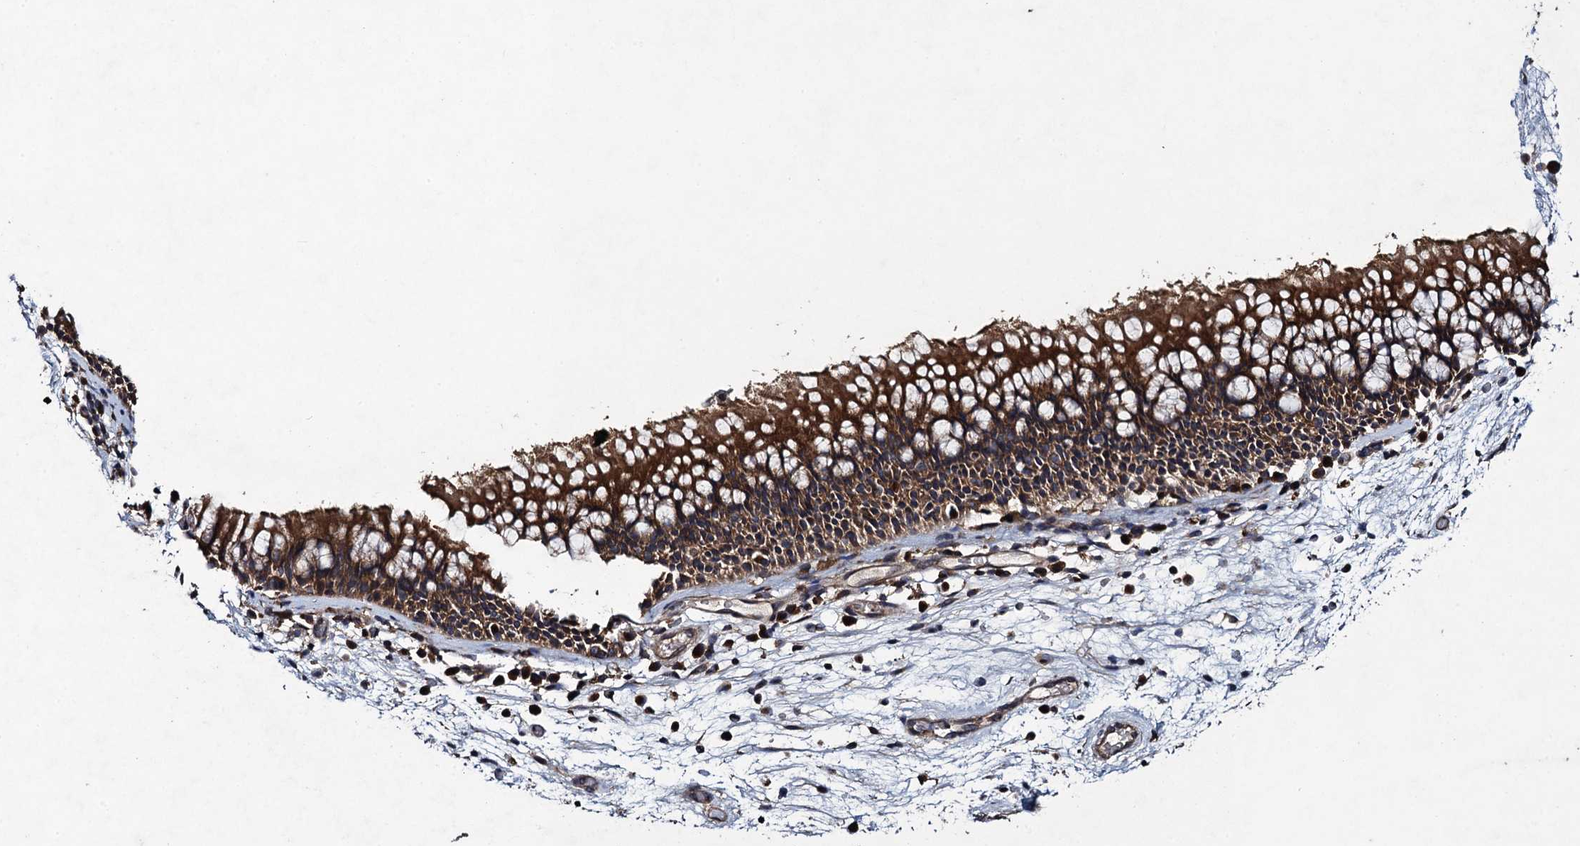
{"staining": {"intensity": "strong", "quantity": ">75%", "location": "cytoplasmic/membranous"}, "tissue": "nasopharynx", "cell_type": "Respiratory epithelial cells", "image_type": "normal", "snomed": [{"axis": "morphology", "description": "Normal tissue, NOS"}, {"axis": "morphology", "description": "Inflammation, NOS"}, {"axis": "morphology", "description": "Malignant melanoma, Metastatic site"}, {"axis": "topography", "description": "Nasopharynx"}], "caption": "Respiratory epithelial cells show strong cytoplasmic/membranous positivity in approximately >75% of cells in normal nasopharynx.", "gene": "CNTN5", "patient": {"sex": "male", "age": 70}}